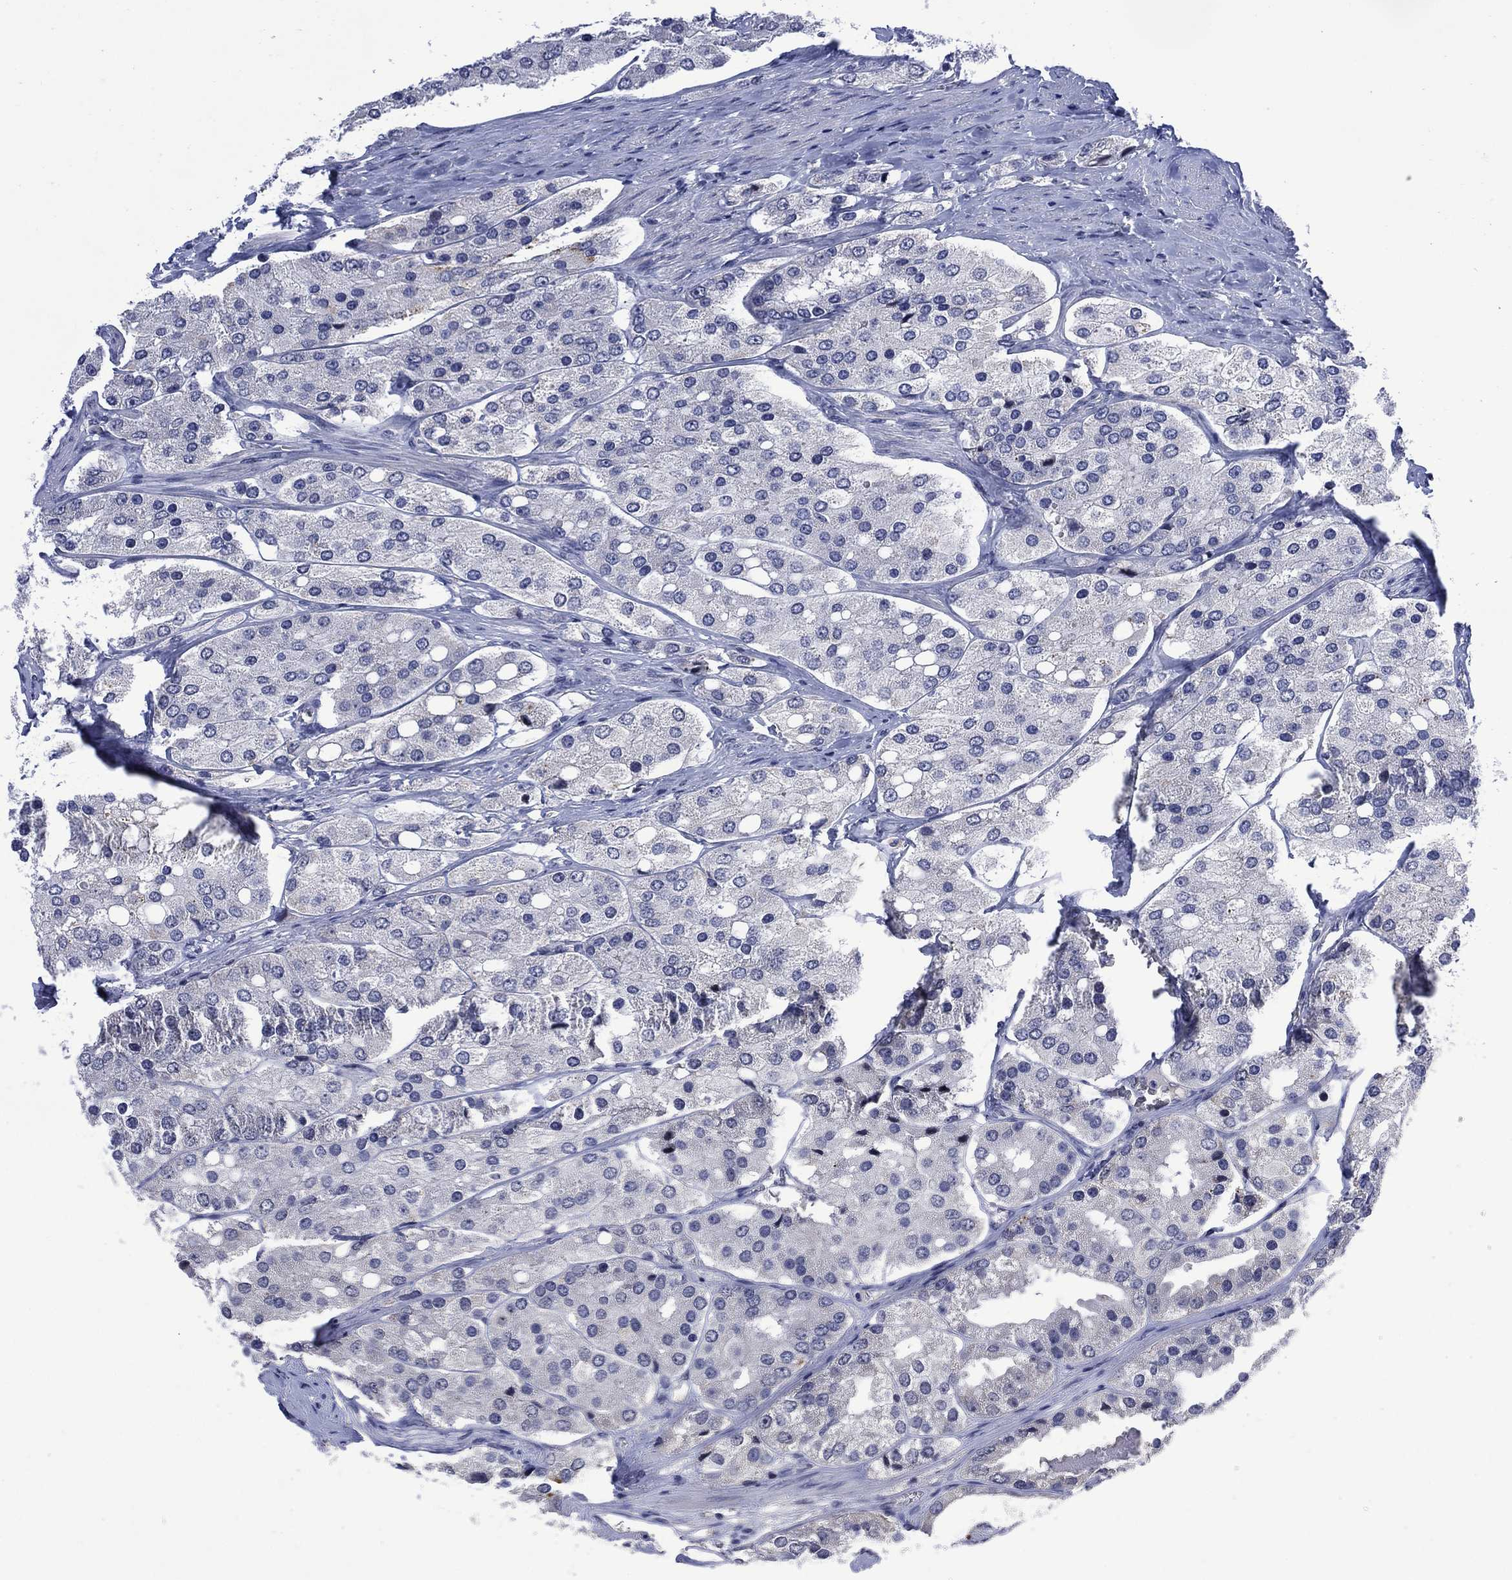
{"staining": {"intensity": "negative", "quantity": "none", "location": "none"}, "tissue": "prostate cancer", "cell_type": "Tumor cells", "image_type": "cancer", "snomed": [{"axis": "morphology", "description": "Adenocarcinoma, Low grade"}, {"axis": "topography", "description": "Prostate"}], "caption": "IHC photomicrograph of human prostate cancer (adenocarcinoma (low-grade)) stained for a protein (brown), which reveals no staining in tumor cells.", "gene": "USP26", "patient": {"sex": "male", "age": 69}}